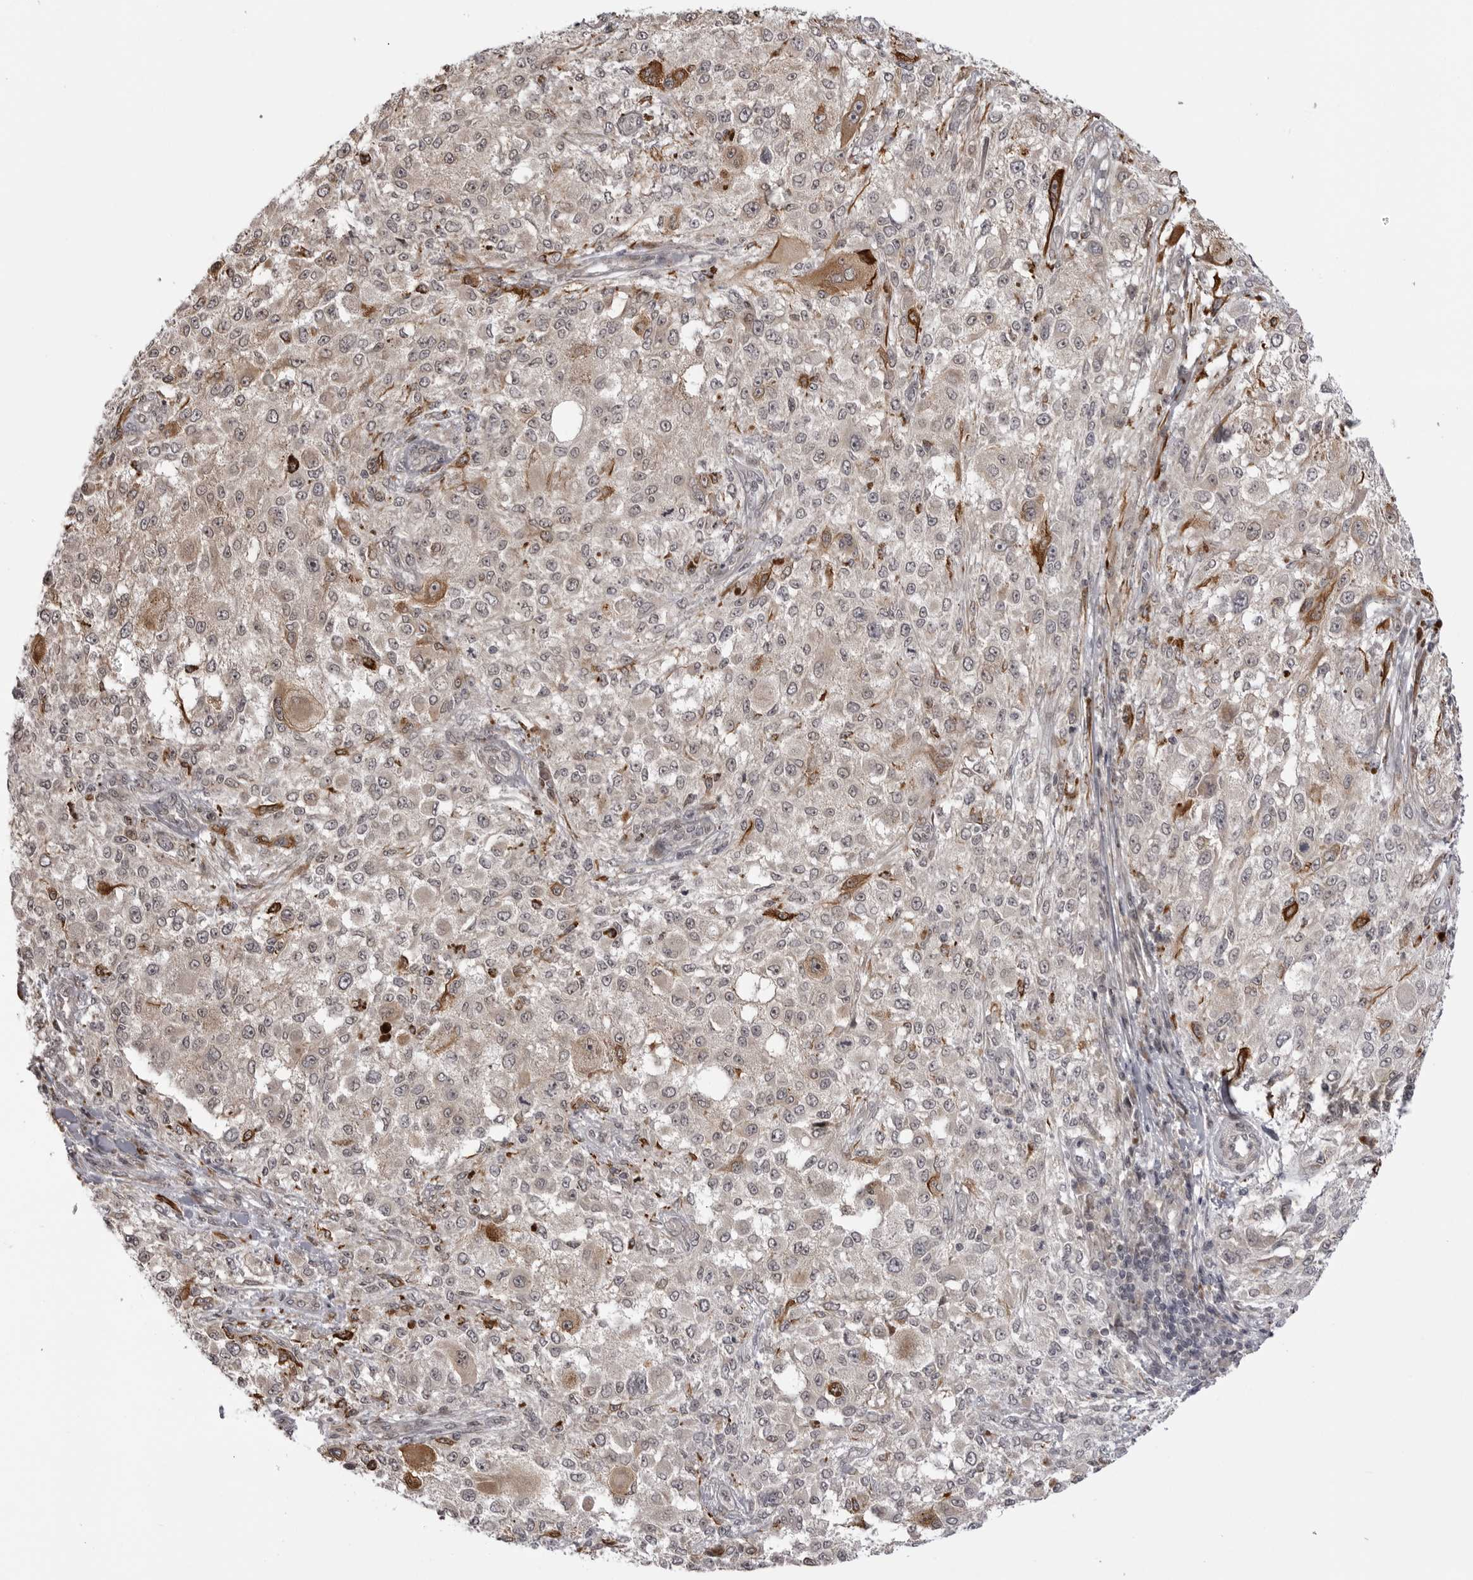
{"staining": {"intensity": "negative", "quantity": "none", "location": "none"}, "tissue": "melanoma", "cell_type": "Tumor cells", "image_type": "cancer", "snomed": [{"axis": "morphology", "description": "Necrosis, NOS"}, {"axis": "morphology", "description": "Malignant melanoma, NOS"}, {"axis": "topography", "description": "Skin"}], "caption": "The IHC micrograph has no significant positivity in tumor cells of malignant melanoma tissue.", "gene": "PTK2B", "patient": {"sex": "female", "age": 87}}